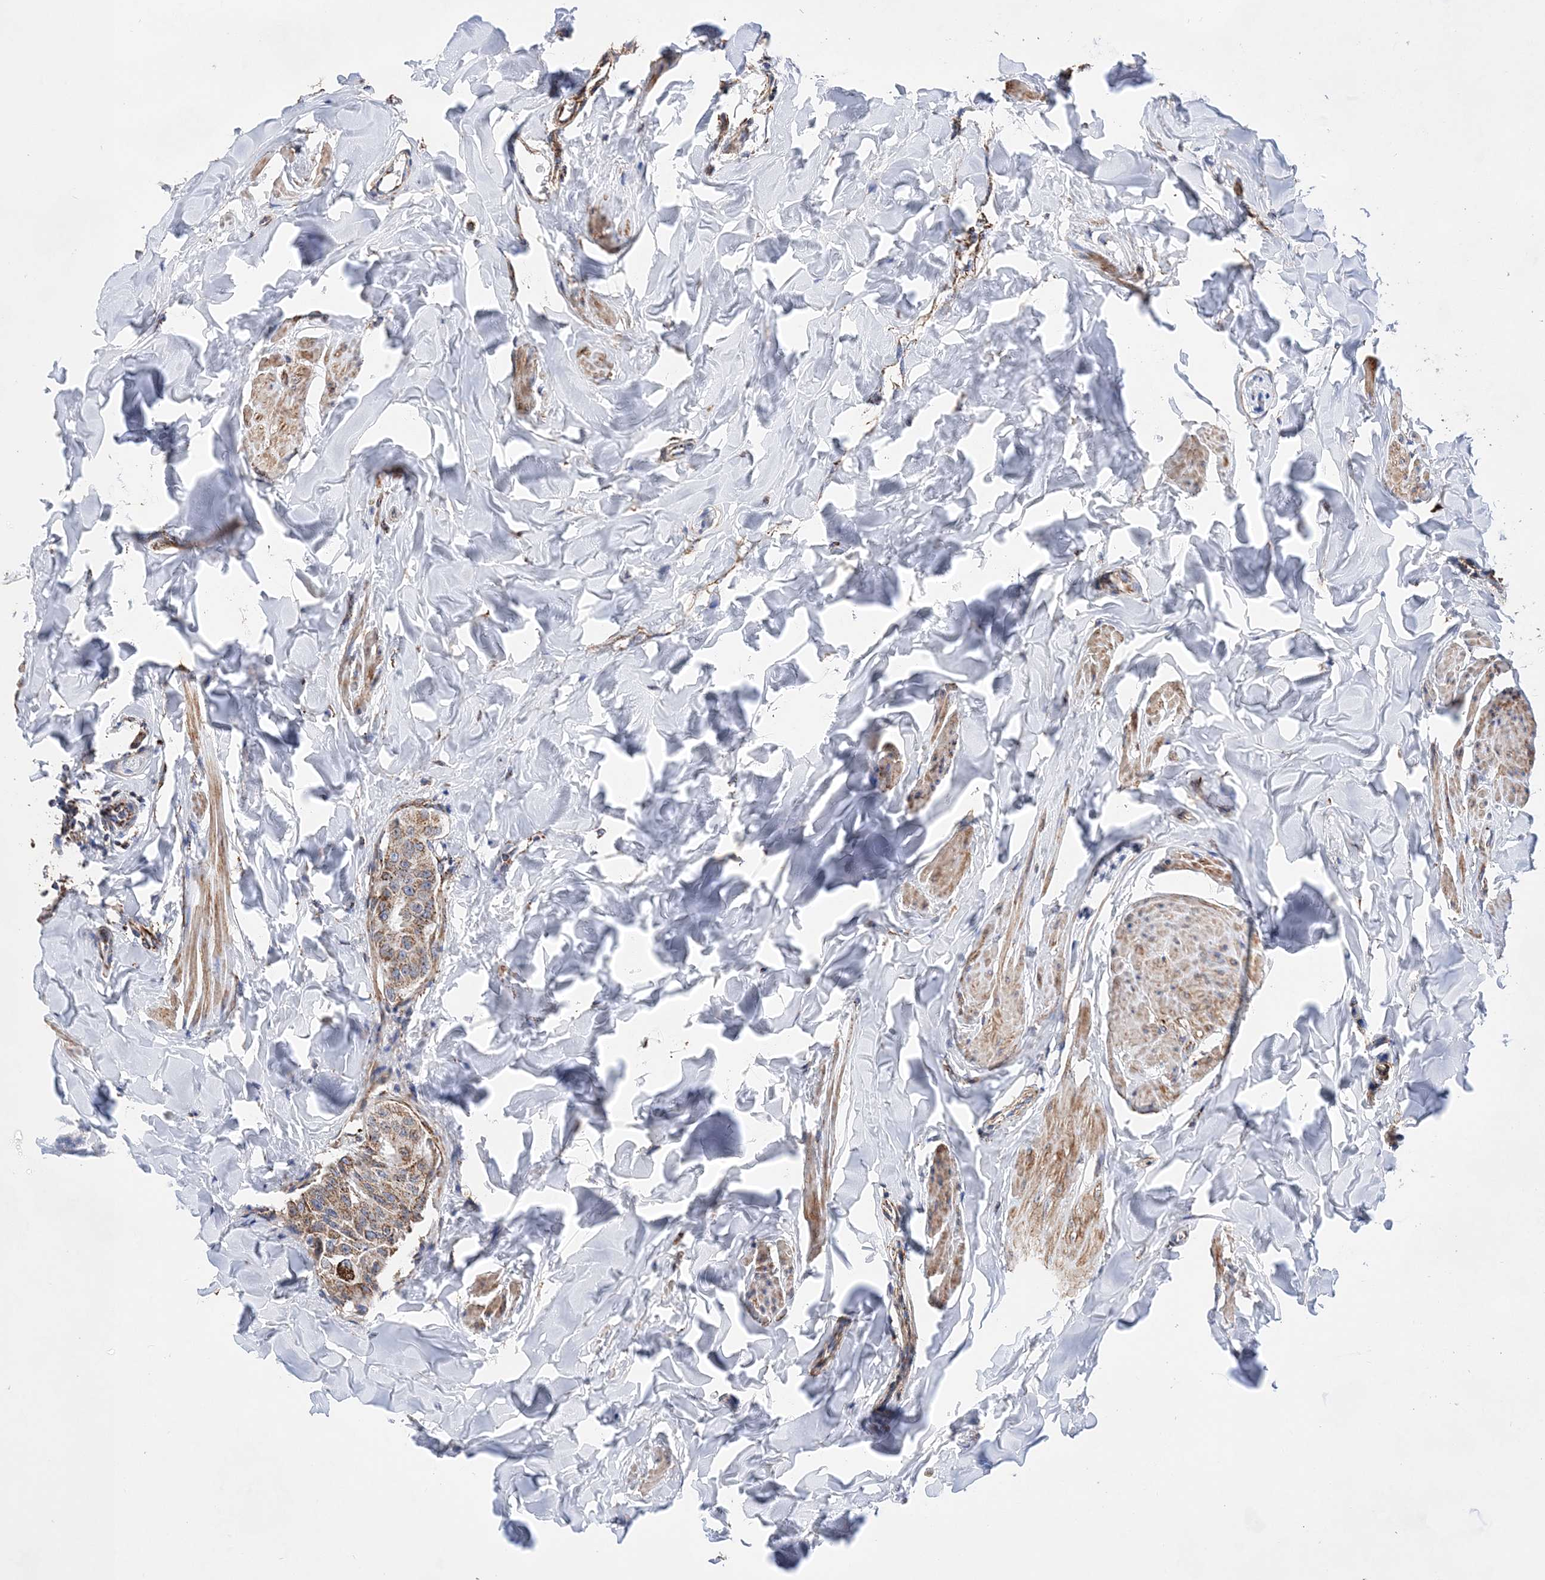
{"staining": {"intensity": "moderate", "quantity": "<25%", "location": "cytoplasmic/membranous"}, "tissue": "breast cancer", "cell_type": "Tumor cells", "image_type": "cancer", "snomed": [{"axis": "morphology", "description": "Duct carcinoma"}, {"axis": "topography", "description": "Breast"}], "caption": "Moderate cytoplasmic/membranous protein positivity is identified in about <25% of tumor cells in breast infiltrating ductal carcinoma. (DAB IHC with brightfield microscopy, high magnification).", "gene": "ACOT9", "patient": {"sex": "female", "age": 40}}